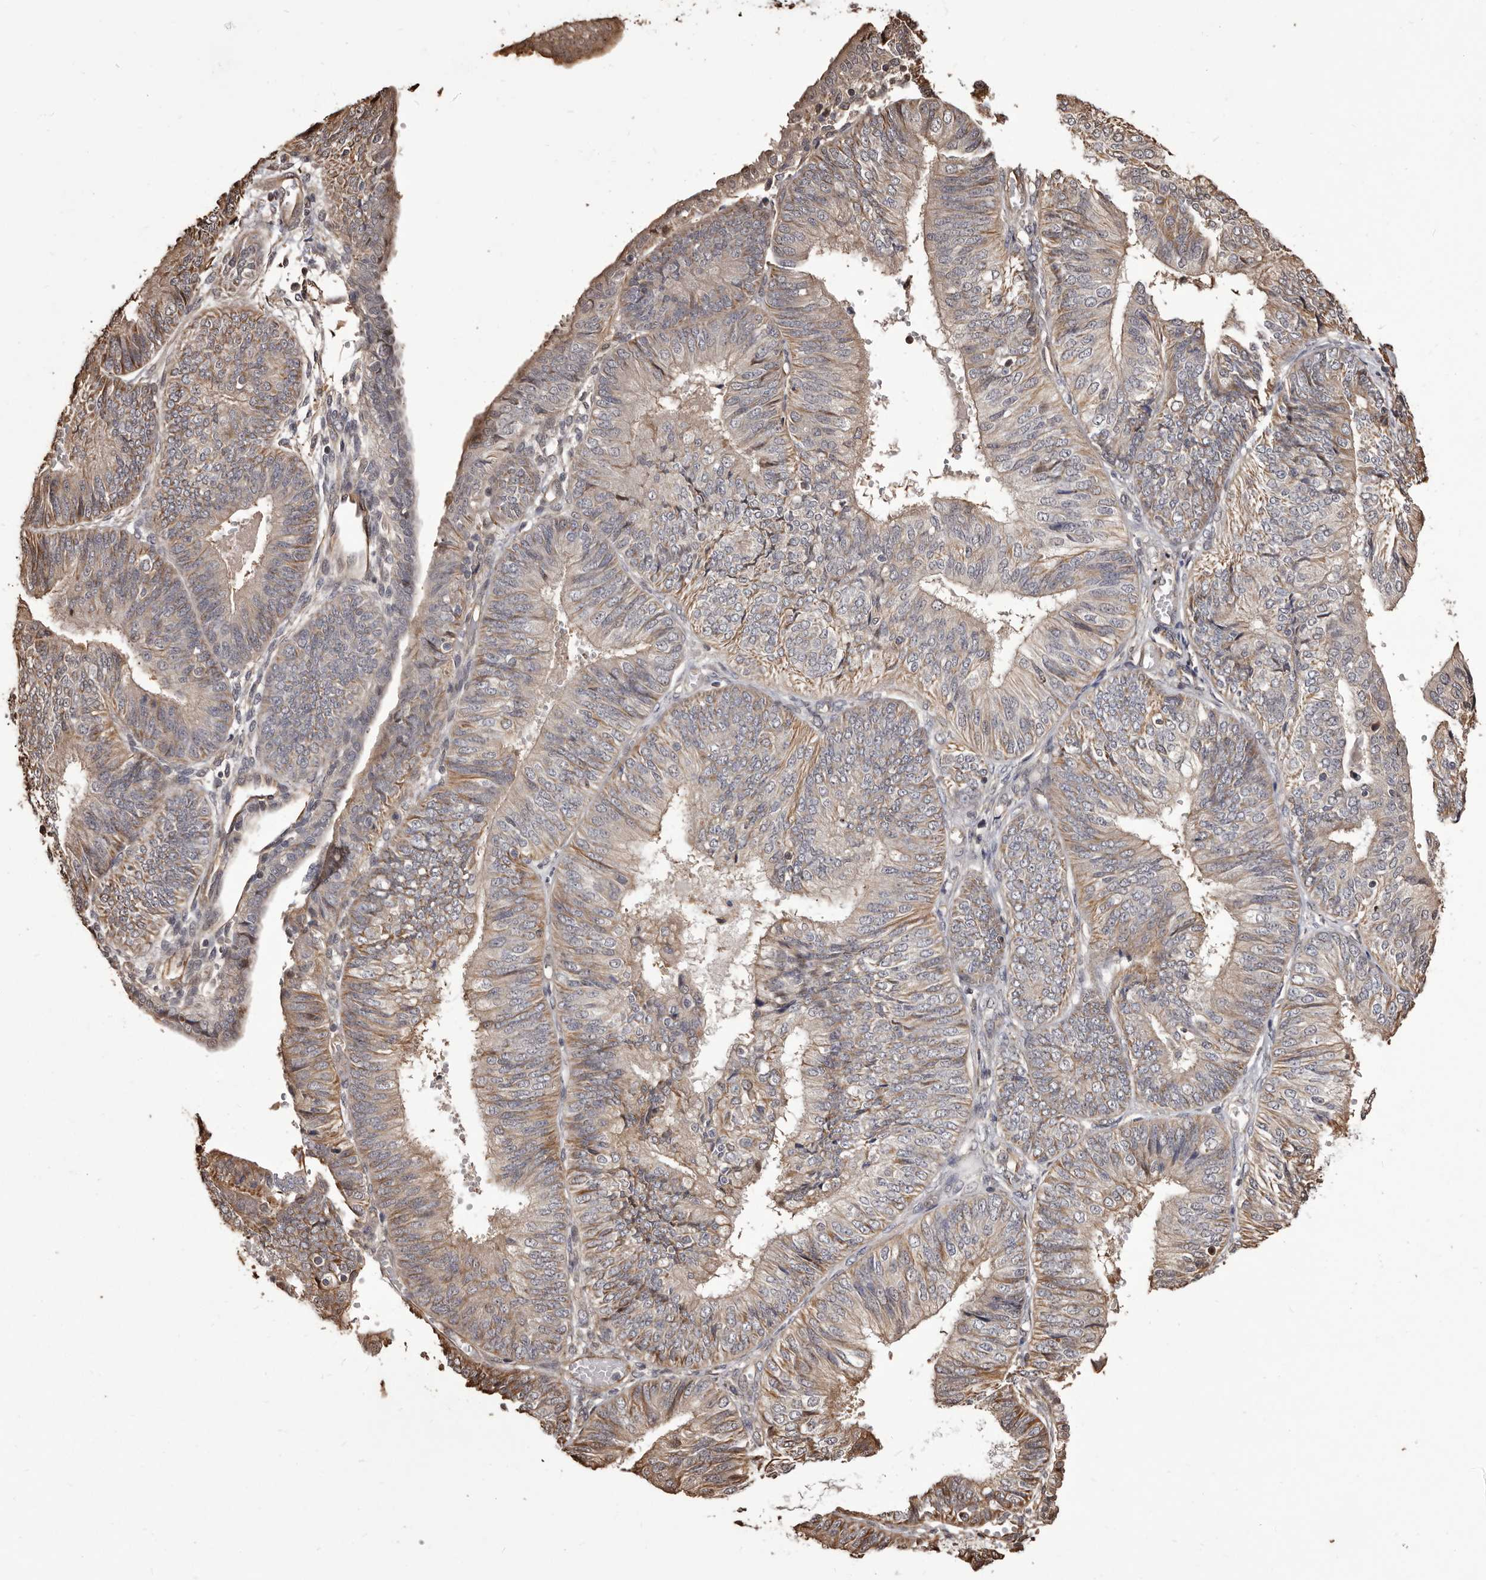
{"staining": {"intensity": "moderate", "quantity": "25%-75%", "location": "cytoplasmic/membranous"}, "tissue": "endometrial cancer", "cell_type": "Tumor cells", "image_type": "cancer", "snomed": [{"axis": "morphology", "description": "Adenocarcinoma, NOS"}, {"axis": "topography", "description": "Endometrium"}], "caption": "Immunohistochemistry of endometrial cancer shows medium levels of moderate cytoplasmic/membranous expression in about 25%-75% of tumor cells.", "gene": "ALPK1", "patient": {"sex": "female", "age": 58}}